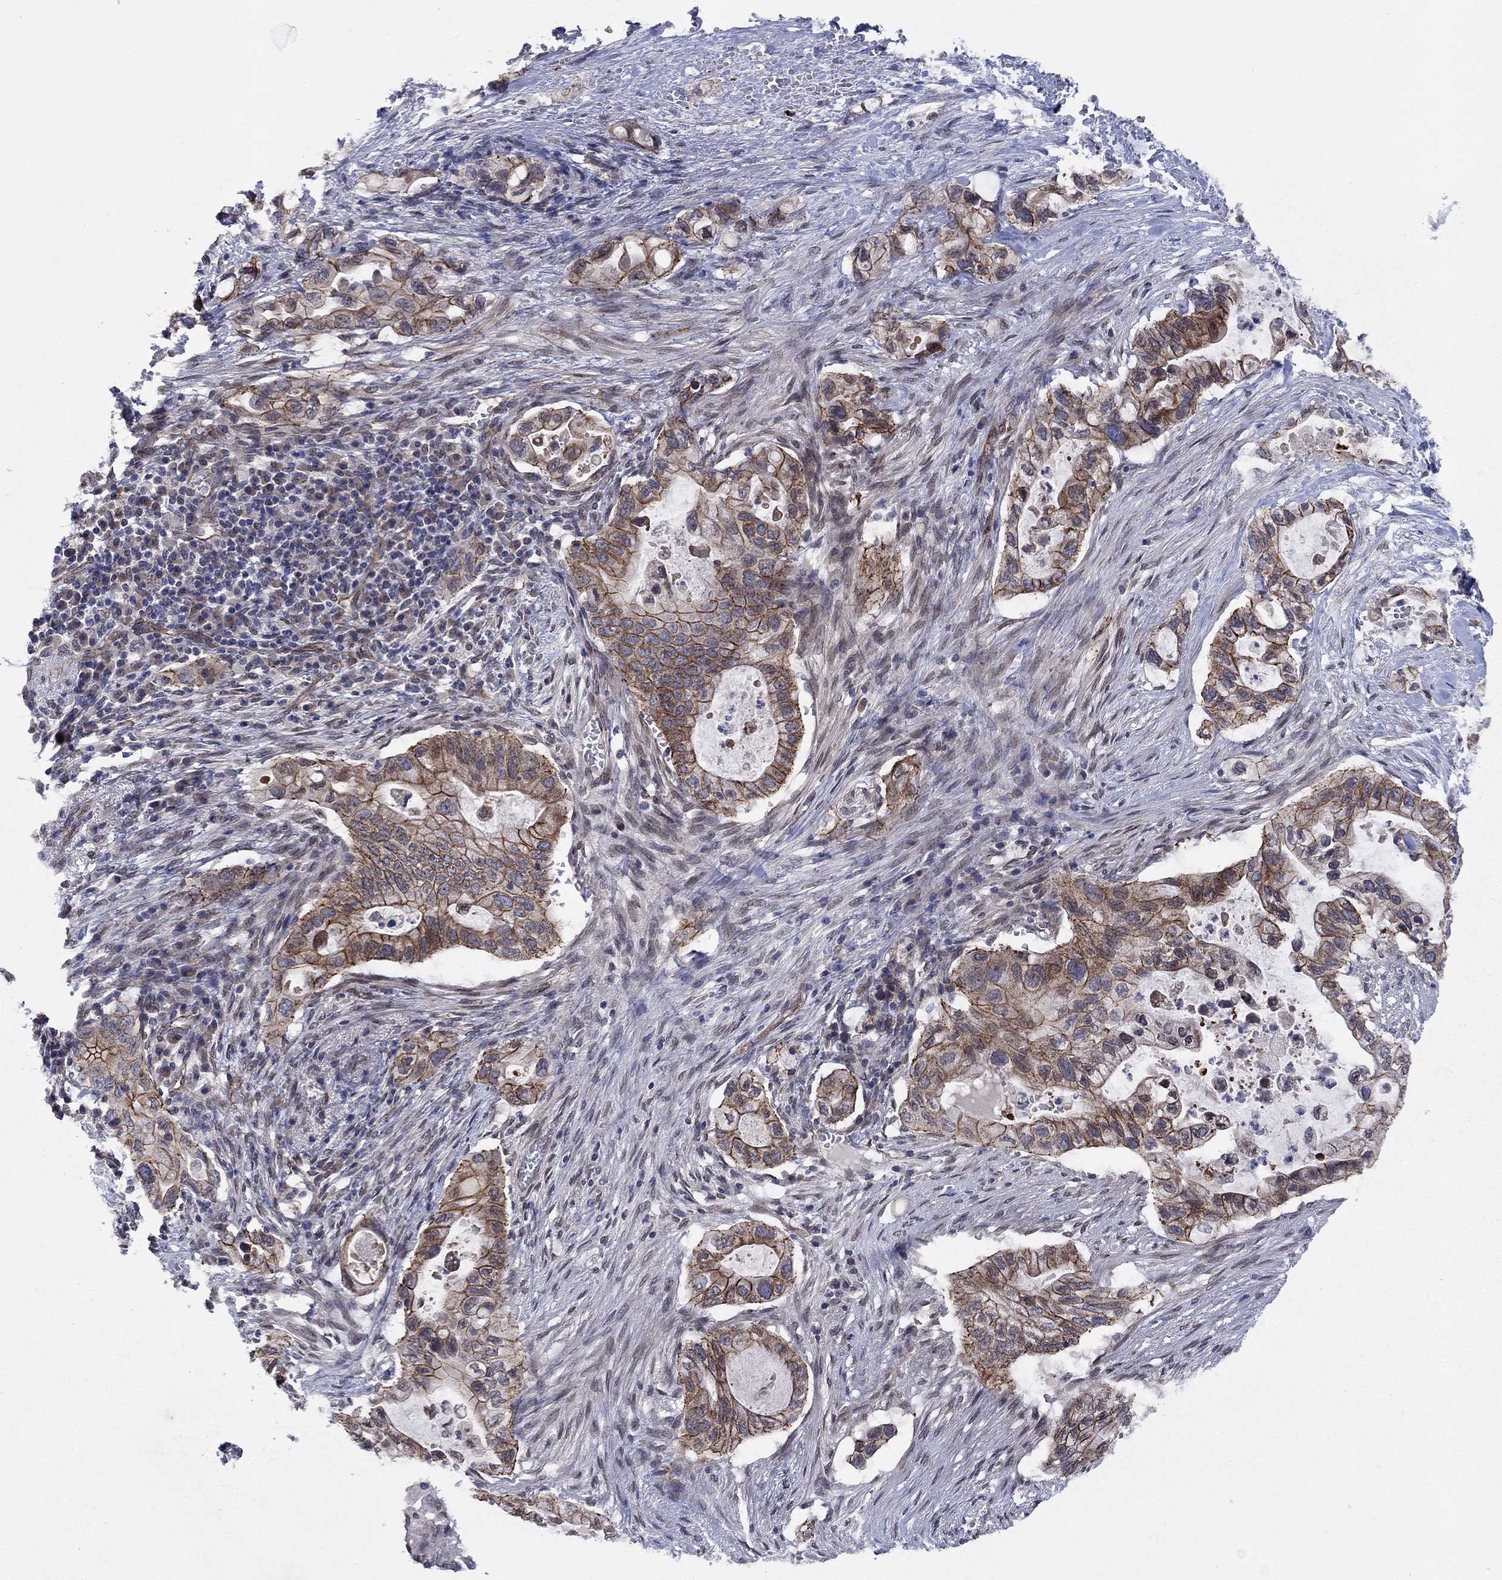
{"staining": {"intensity": "strong", "quantity": ">75%", "location": "cytoplasmic/membranous"}, "tissue": "pancreatic cancer", "cell_type": "Tumor cells", "image_type": "cancer", "snomed": [{"axis": "morphology", "description": "Adenocarcinoma, NOS"}, {"axis": "topography", "description": "Pancreas"}], "caption": "Tumor cells reveal strong cytoplasmic/membranous positivity in approximately >75% of cells in pancreatic adenocarcinoma. (DAB IHC with brightfield microscopy, high magnification).", "gene": "EMC9", "patient": {"sex": "female", "age": 72}}